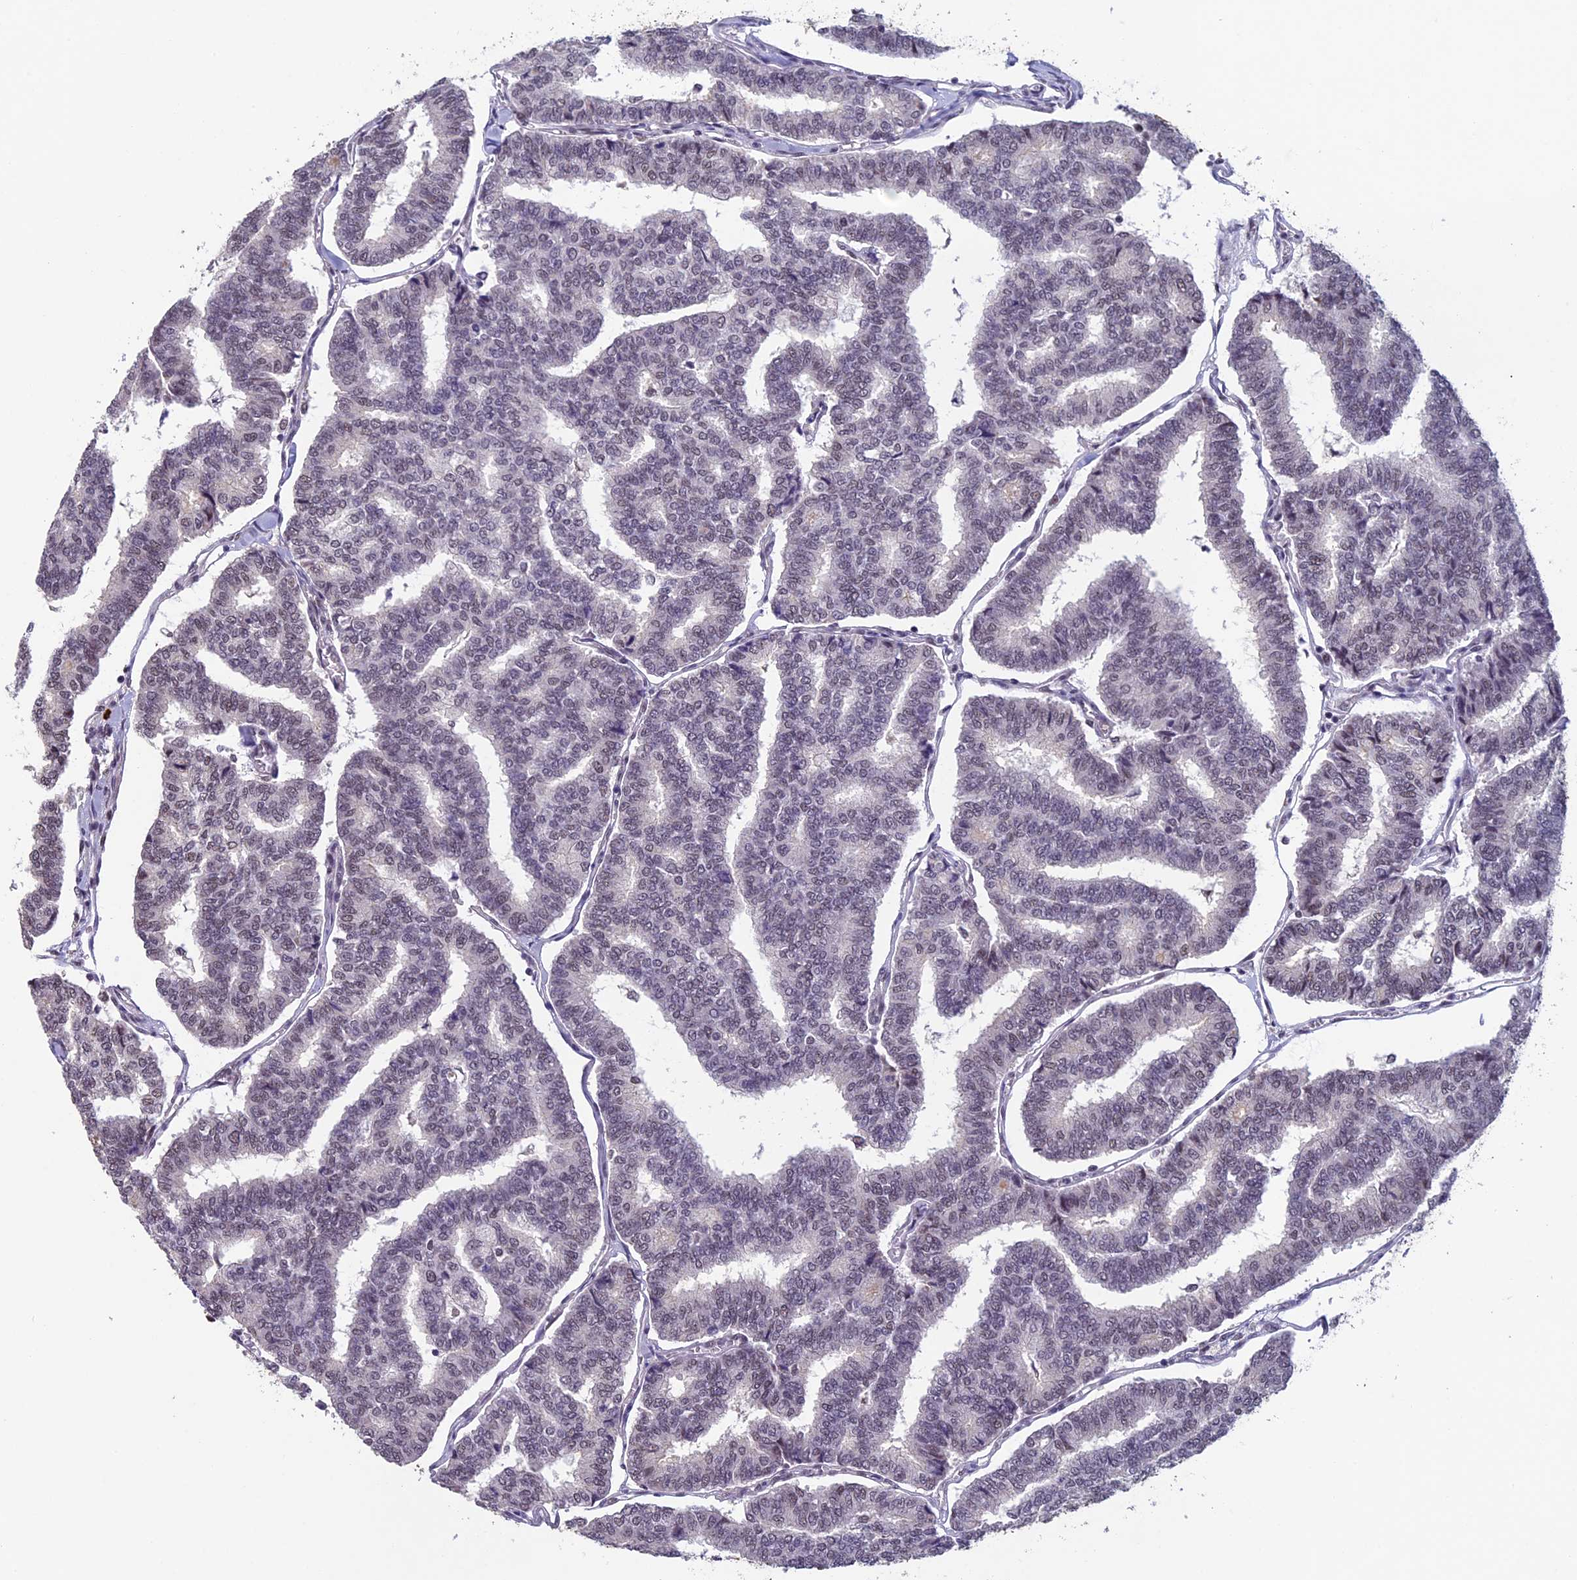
{"staining": {"intensity": "negative", "quantity": "none", "location": "none"}, "tissue": "thyroid cancer", "cell_type": "Tumor cells", "image_type": "cancer", "snomed": [{"axis": "morphology", "description": "Papillary adenocarcinoma, NOS"}, {"axis": "topography", "description": "Thyroid gland"}], "caption": "IHC of papillary adenocarcinoma (thyroid) demonstrates no expression in tumor cells.", "gene": "RNF40", "patient": {"sex": "female", "age": 35}}